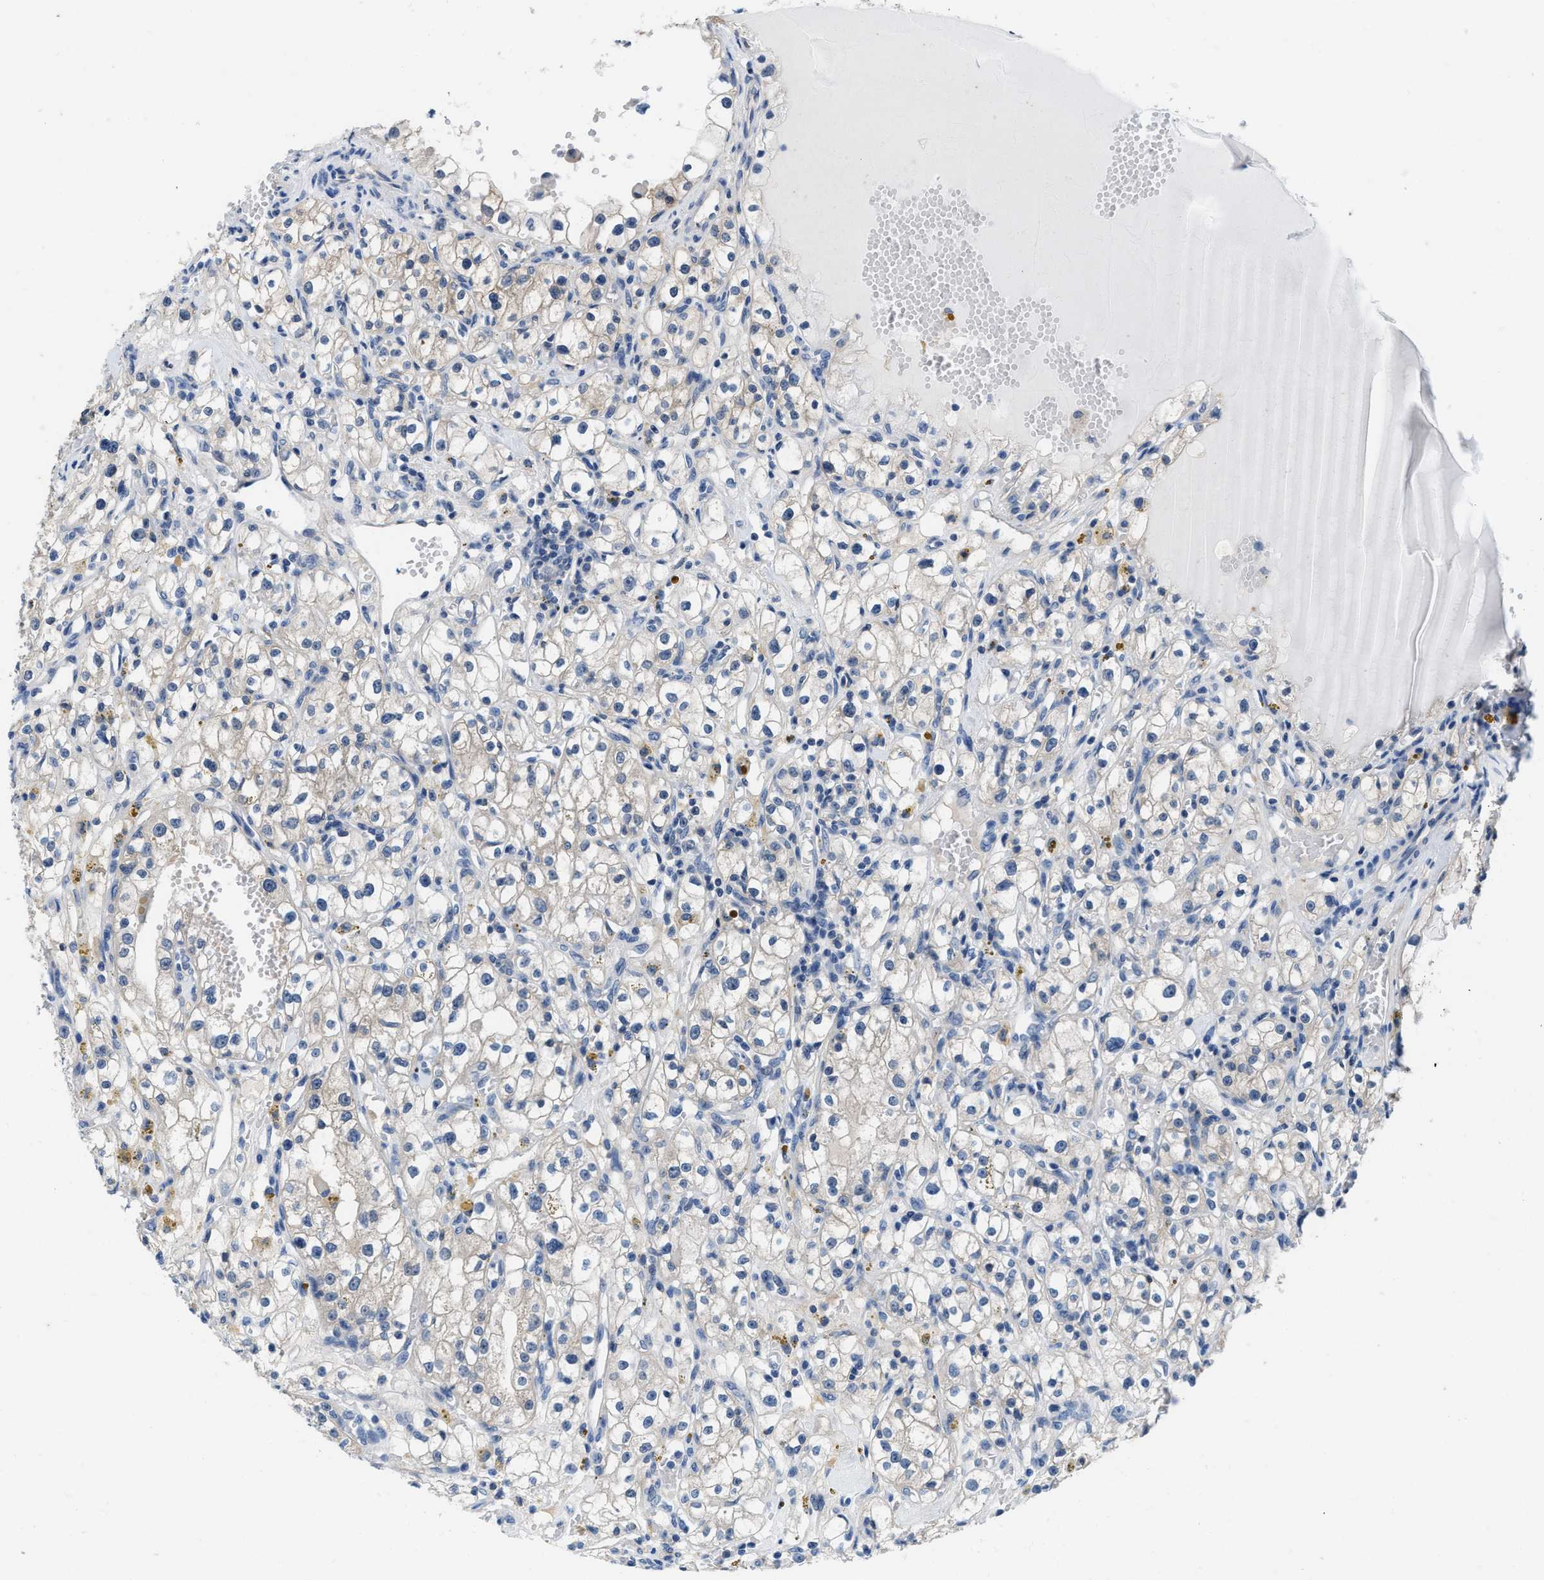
{"staining": {"intensity": "negative", "quantity": "none", "location": "none"}, "tissue": "renal cancer", "cell_type": "Tumor cells", "image_type": "cancer", "snomed": [{"axis": "morphology", "description": "Adenocarcinoma, NOS"}, {"axis": "topography", "description": "Kidney"}], "caption": "Image shows no significant protein positivity in tumor cells of adenocarcinoma (renal).", "gene": "NUDT5", "patient": {"sex": "male", "age": 56}}